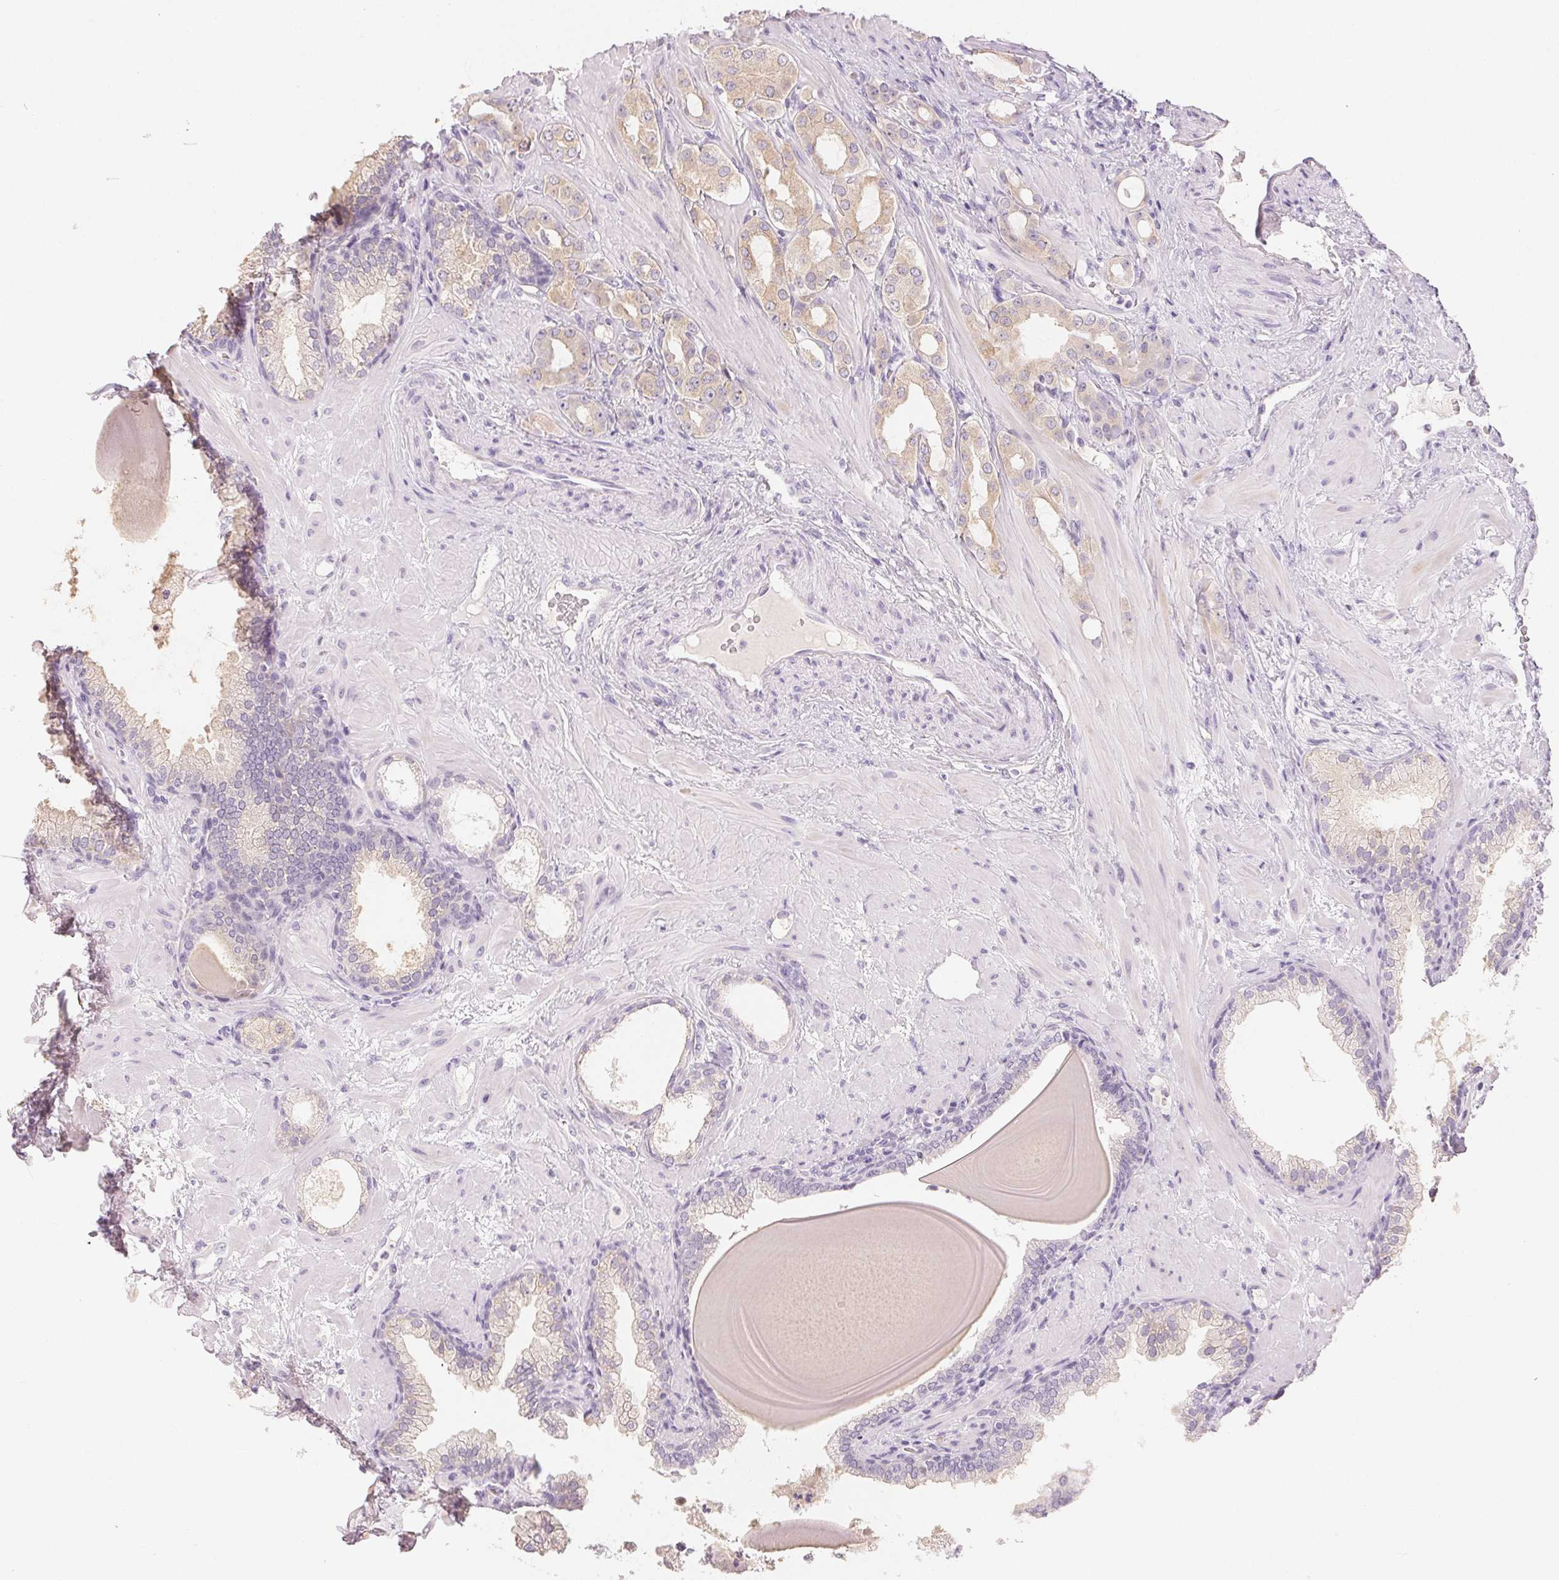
{"staining": {"intensity": "weak", "quantity": ">75%", "location": "cytoplasmic/membranous"}, "tissue": "prostate cancer", "cell_type": "Tumor cells", "image_type": "cancer", "snomed": [{"axis": "morphology", "description": "Adenocarcinoma, Low grade"}, {"axis": "topography", "description": "Prostate"}], "caption": "Immunohistochemistry (IHC) of human low-grade adenocarcinoma (prostate) demonstrates low levels of weak cytoplasmic/membranous expression in approximately >75% of tumor cells.", "gene": "MIOX", "patient": {"sex": "male", "age": 57}}